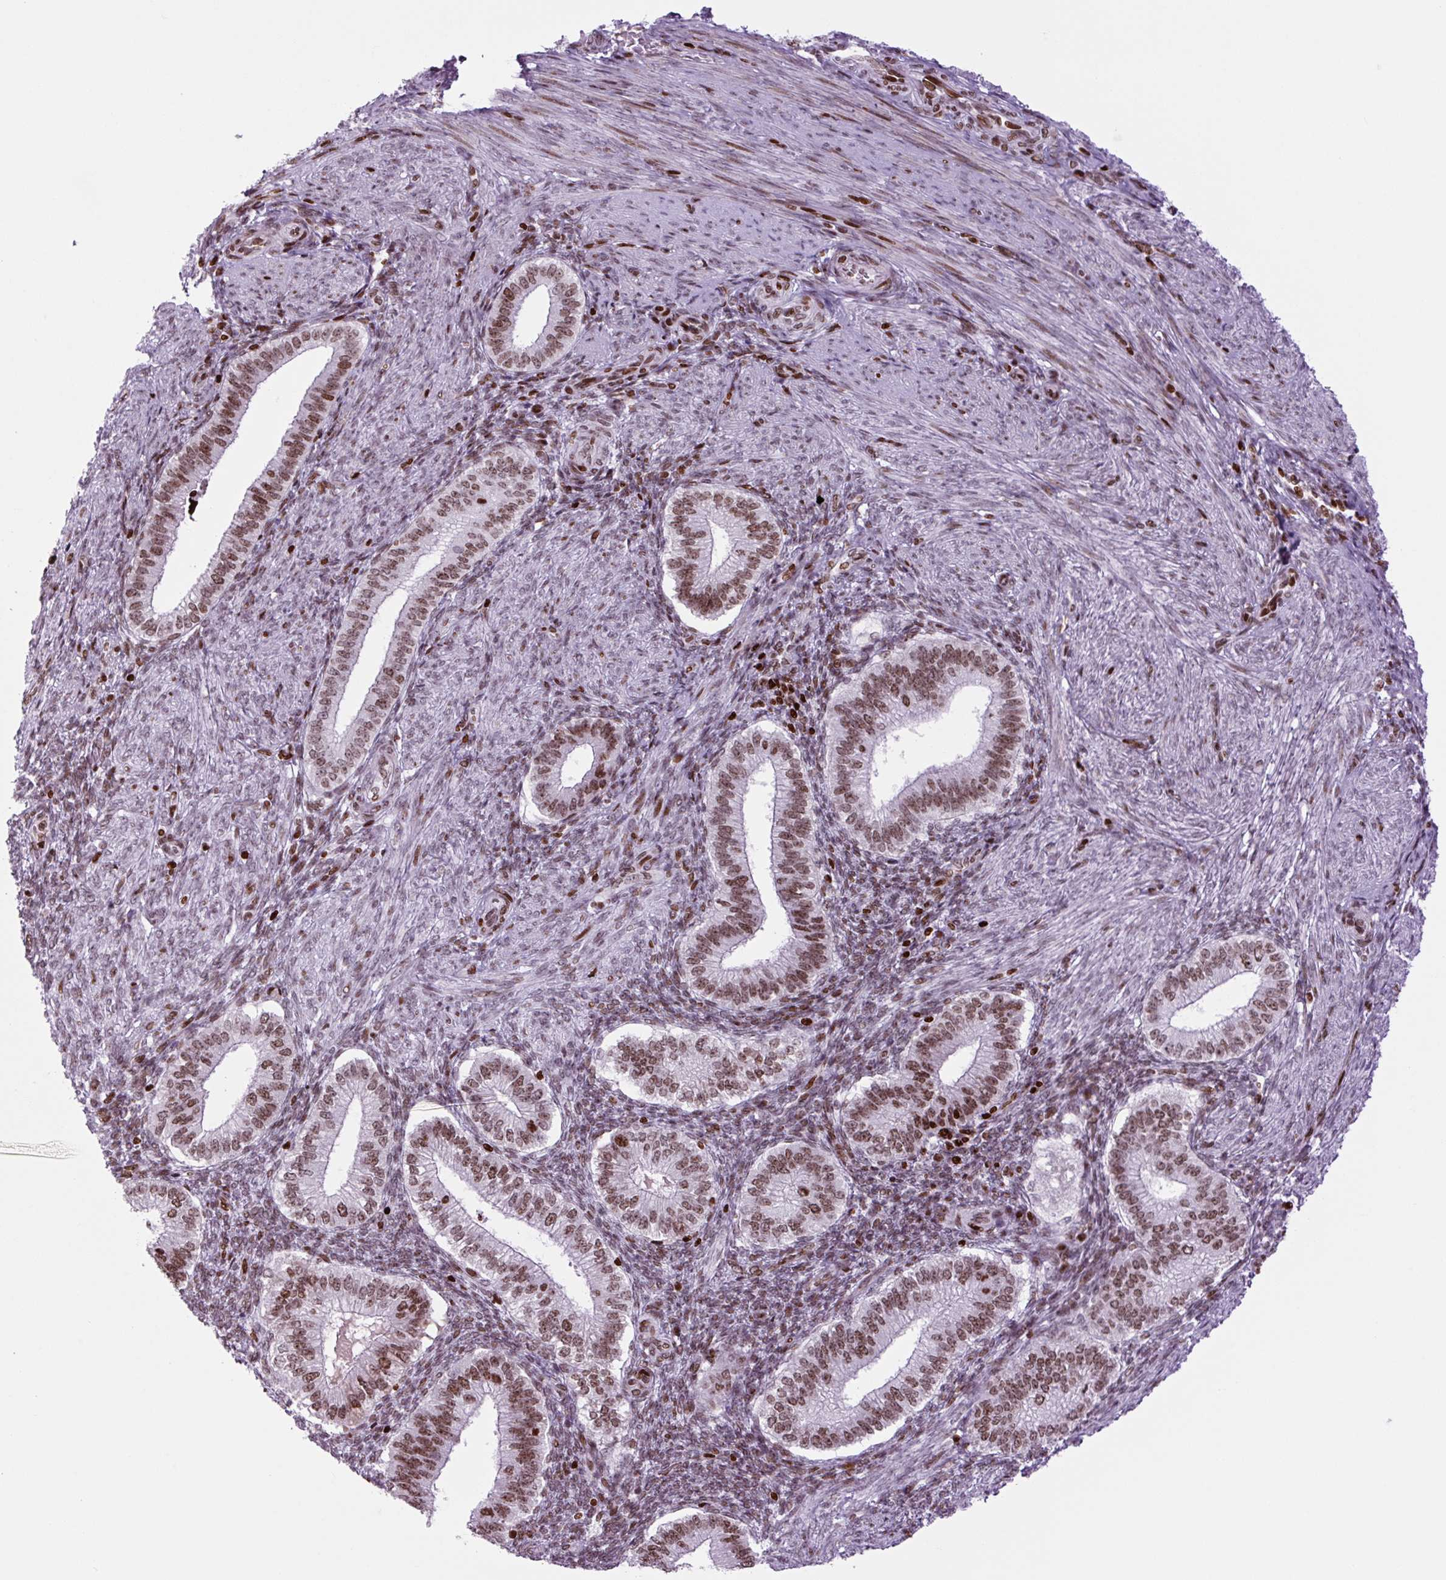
{"staining": {"intensity": "moderate", "quantity": ">75%", "location": "nuclear"}, "tissue": "endometrium", "cell_type": "Cells in endometrial stroma", "image_type": "normal", "snomed": [{"axis": "morphology", "description": "Normal tissue, NOS"}, {"axis": "topography", "description": "Endometrium"}], "caption": "Immunohistochemical staining of unremarkable endometrium displays moderate nuclear protein staining in approximately >75% of cells in endometrial stroma. The protein of interest is stained brown, and the nuclei are stained in blue (DAB IHC with brightfield microscopy, high magnification).", "gene": "H1", "patient": {"sex": "female", "age": 25}}